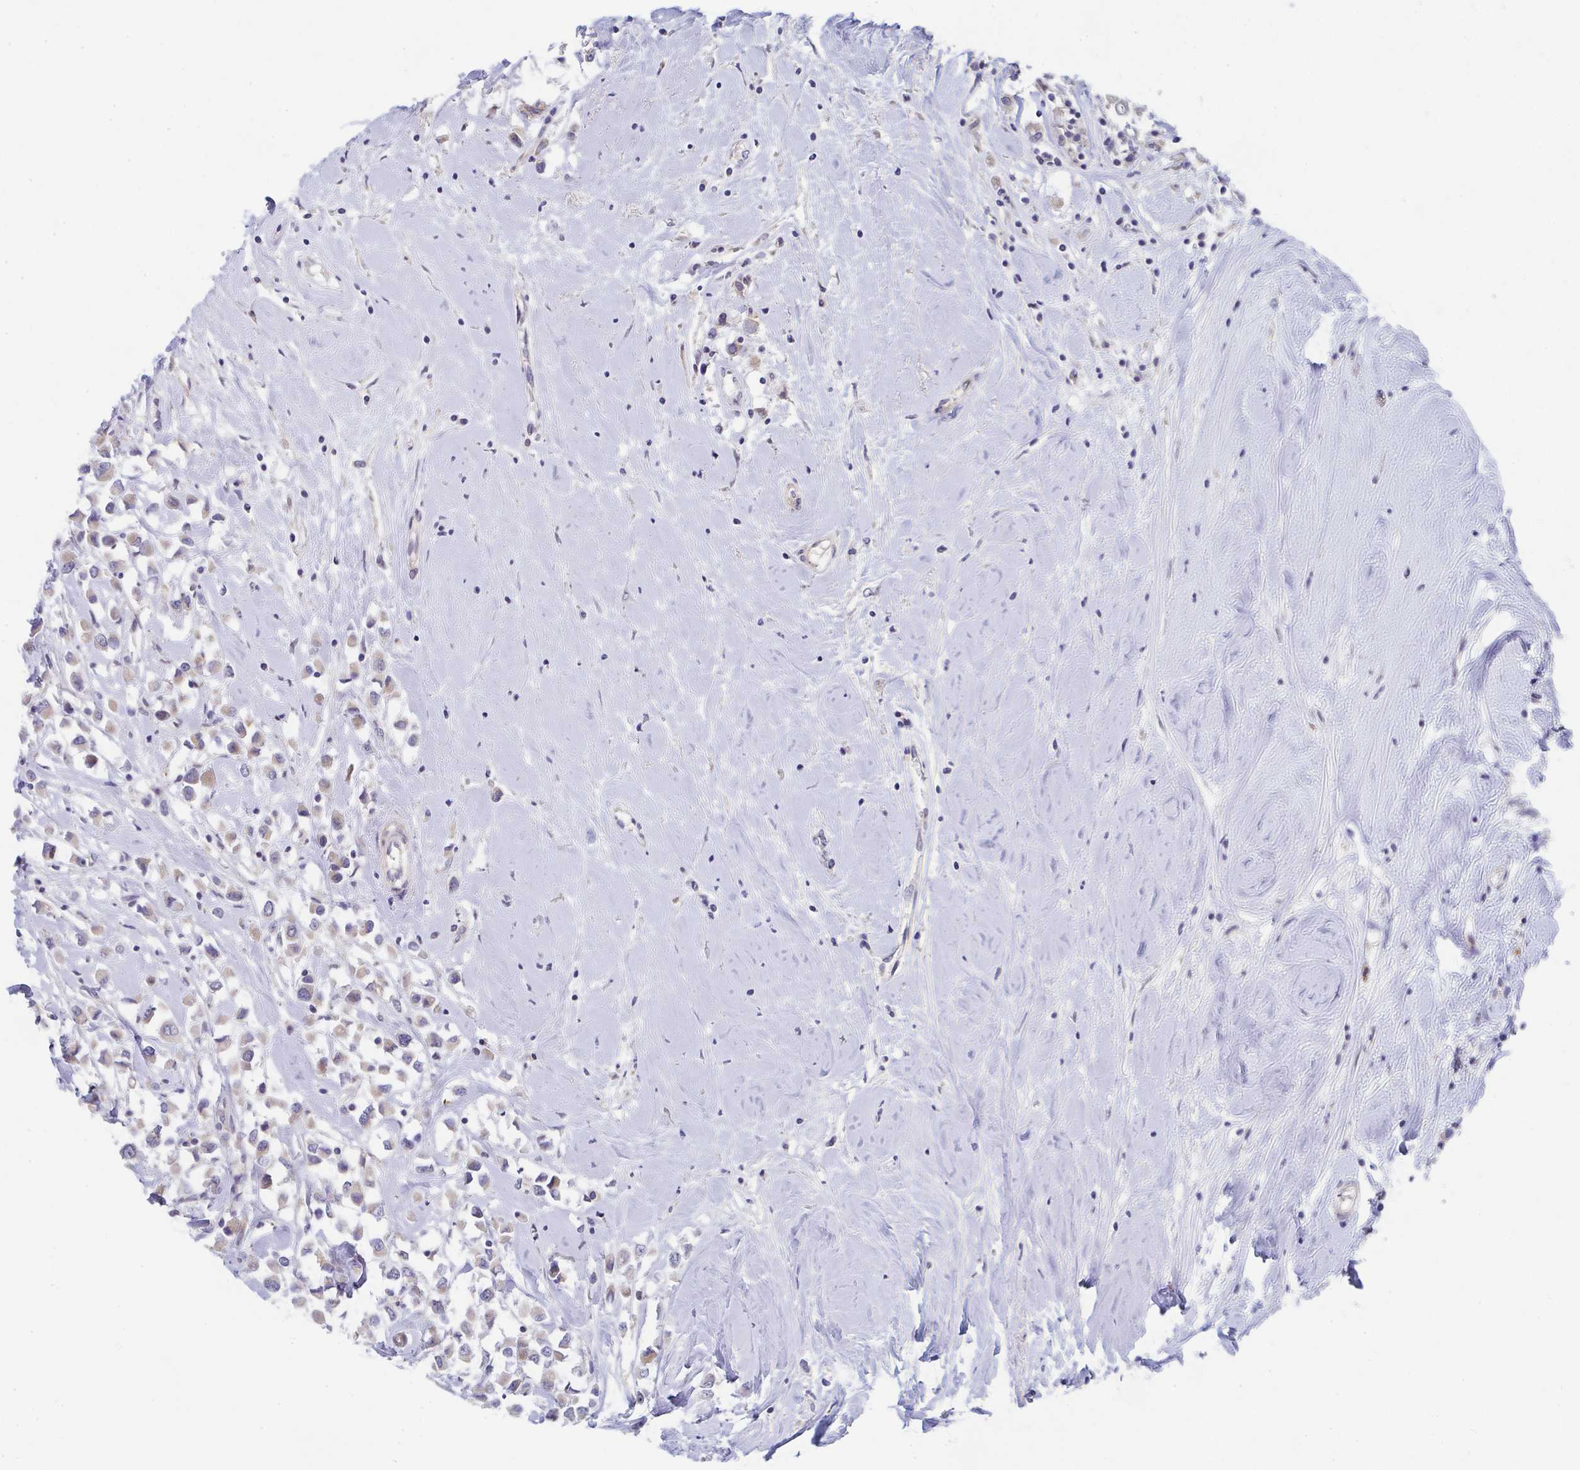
{"staining": {"intensity": "weak", "quantity": "<25%", "location": "cytoplasmic/membranous"}, "tissue": "breast cancer", "cell_type": "Tumor cells", "image_type": "cancer", "snomed": [{"axis": "morphology", "description": "Duct carcinoma"}, {"axis": "topography", "description": "Breast"}], "caption": "Immunohistochemistry histopathology image of human breast cancer stained for a protein (brown), which displays no expression in tumor cells. The staining was performed using DAB (3,3'-diaminobenzidine) to visualize the protein expression in brown, while the nuclei were stained in blue with hematoxylin (Magnification: 20x).", "gene": "VWDE", "patient": {"sex": "female", "age": 61}}